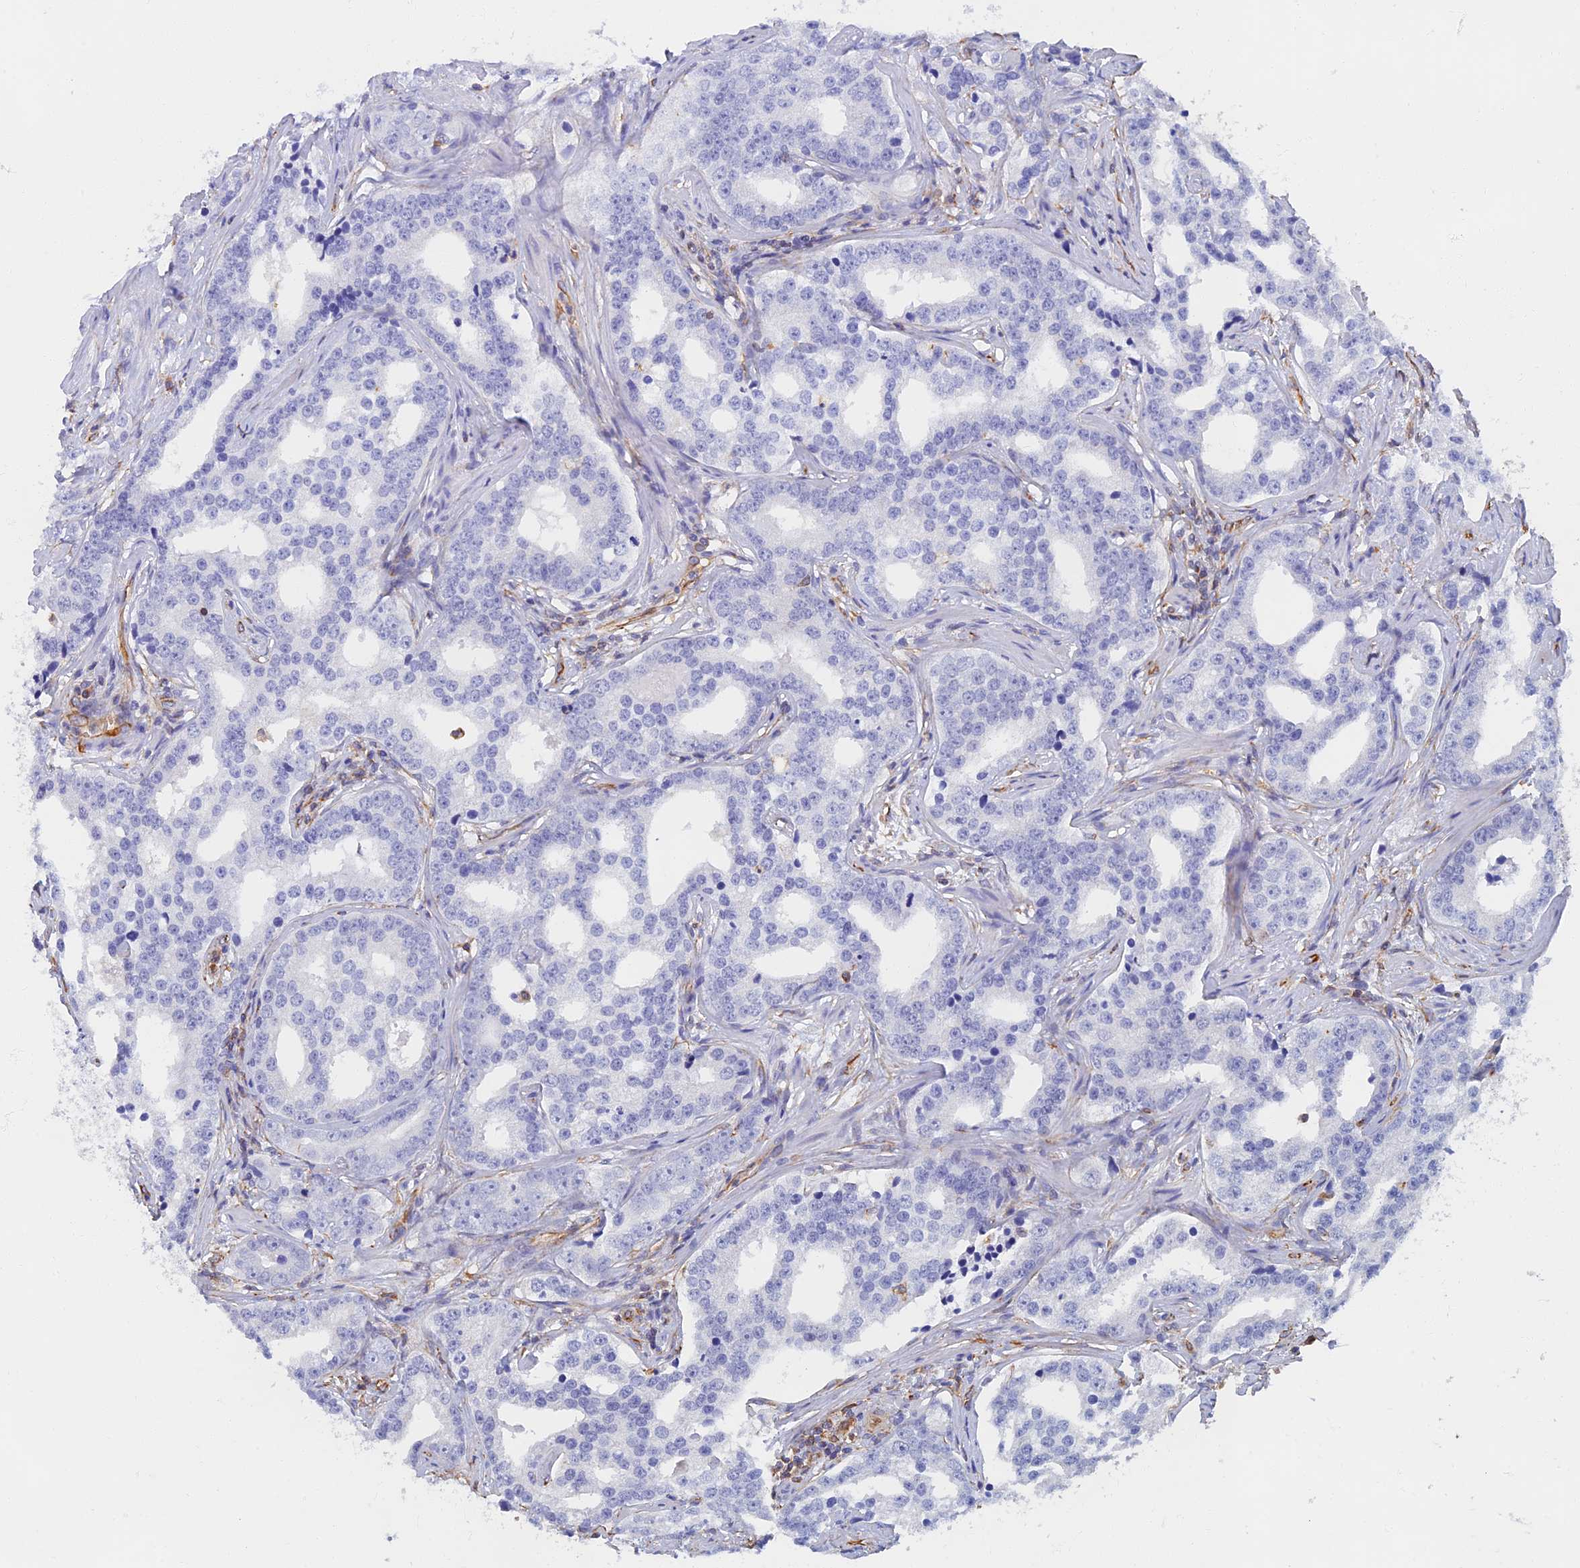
{"staining": {"intensity": "negative", "quantity": "none", "location": "none"}, "tissue": "prostate cancer", "cell_type": "Tumor cells", "image_type": "cancer", "snomed": [{"axis": "morphology", "description": "Adenocarcinoma, High grade"}, {"axis": "topography", "description": "Prostate"}], "caption": "Immunohistochemistry (IHC) image of neoplastic tissue: human prostate cancer stained with DAB exhibits no significant protein expression in tumor cells.", "gene": "RMC1", "patient": {"sex": "male", "age": 62}}